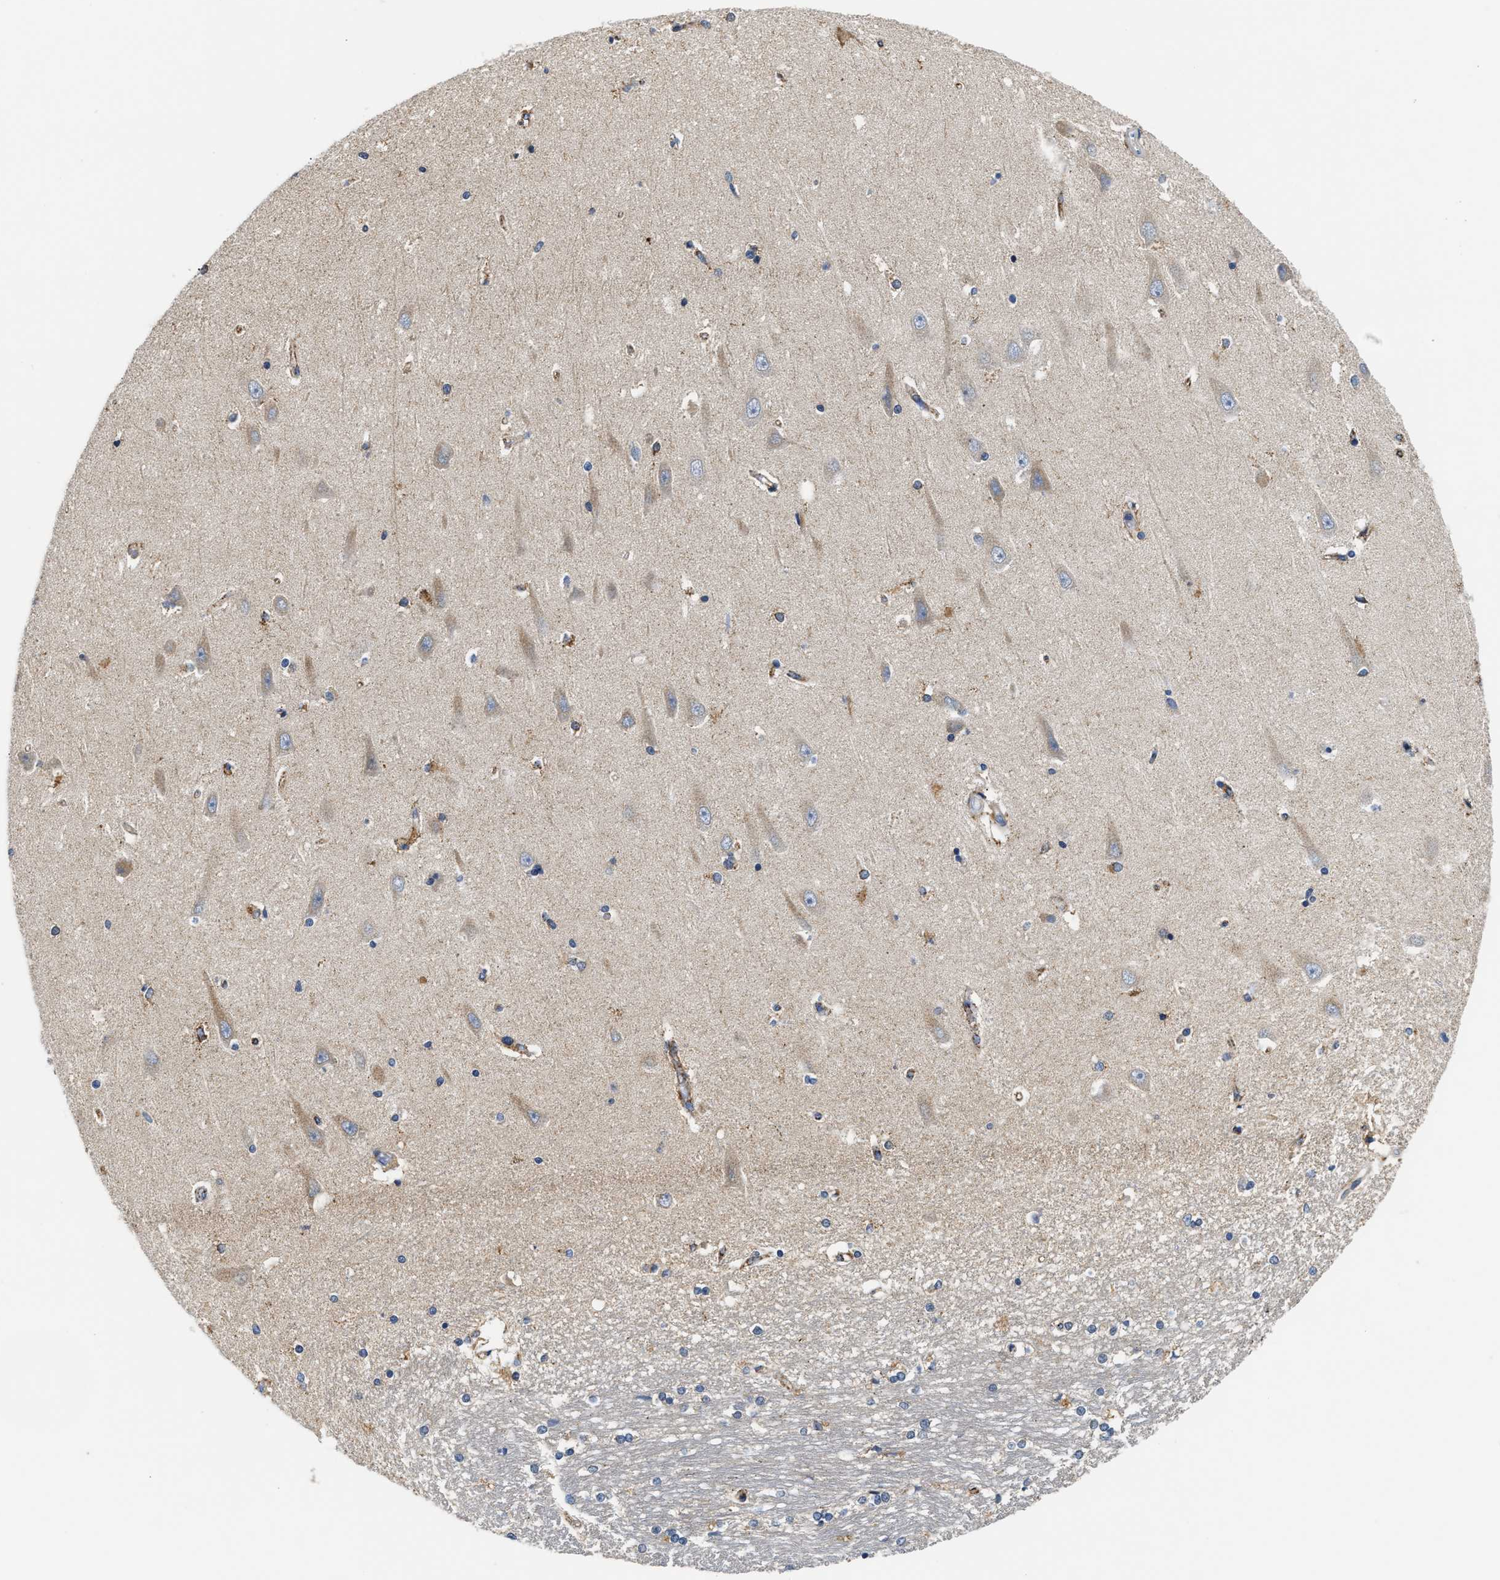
{"staining": {"intensity": "weak", "quantity": "25%-75%", "location": "cytoplasmic/membranous"}, "tissue": "hippocampus", "cell_type": "Glial cells", "image_type": "normal", "snomed": [{"axis": "morphology", "description": "Normal tissue, NOS"}, {"axis": "topography", "description": "Hippocampus"}], "caption": "Protein analysis of benign hippocampus displays weak cytoplasmic/membranous expression in approximately 25%-75% of glial cells. The protein is stained brown, and the nuclei are stained in blue (DAB (3,3'-diaminobenzidine) IHC with brightfield microscopy, high magnification).", "gene": "CCM2", "patient": {"sex": "male", "age": 45}}